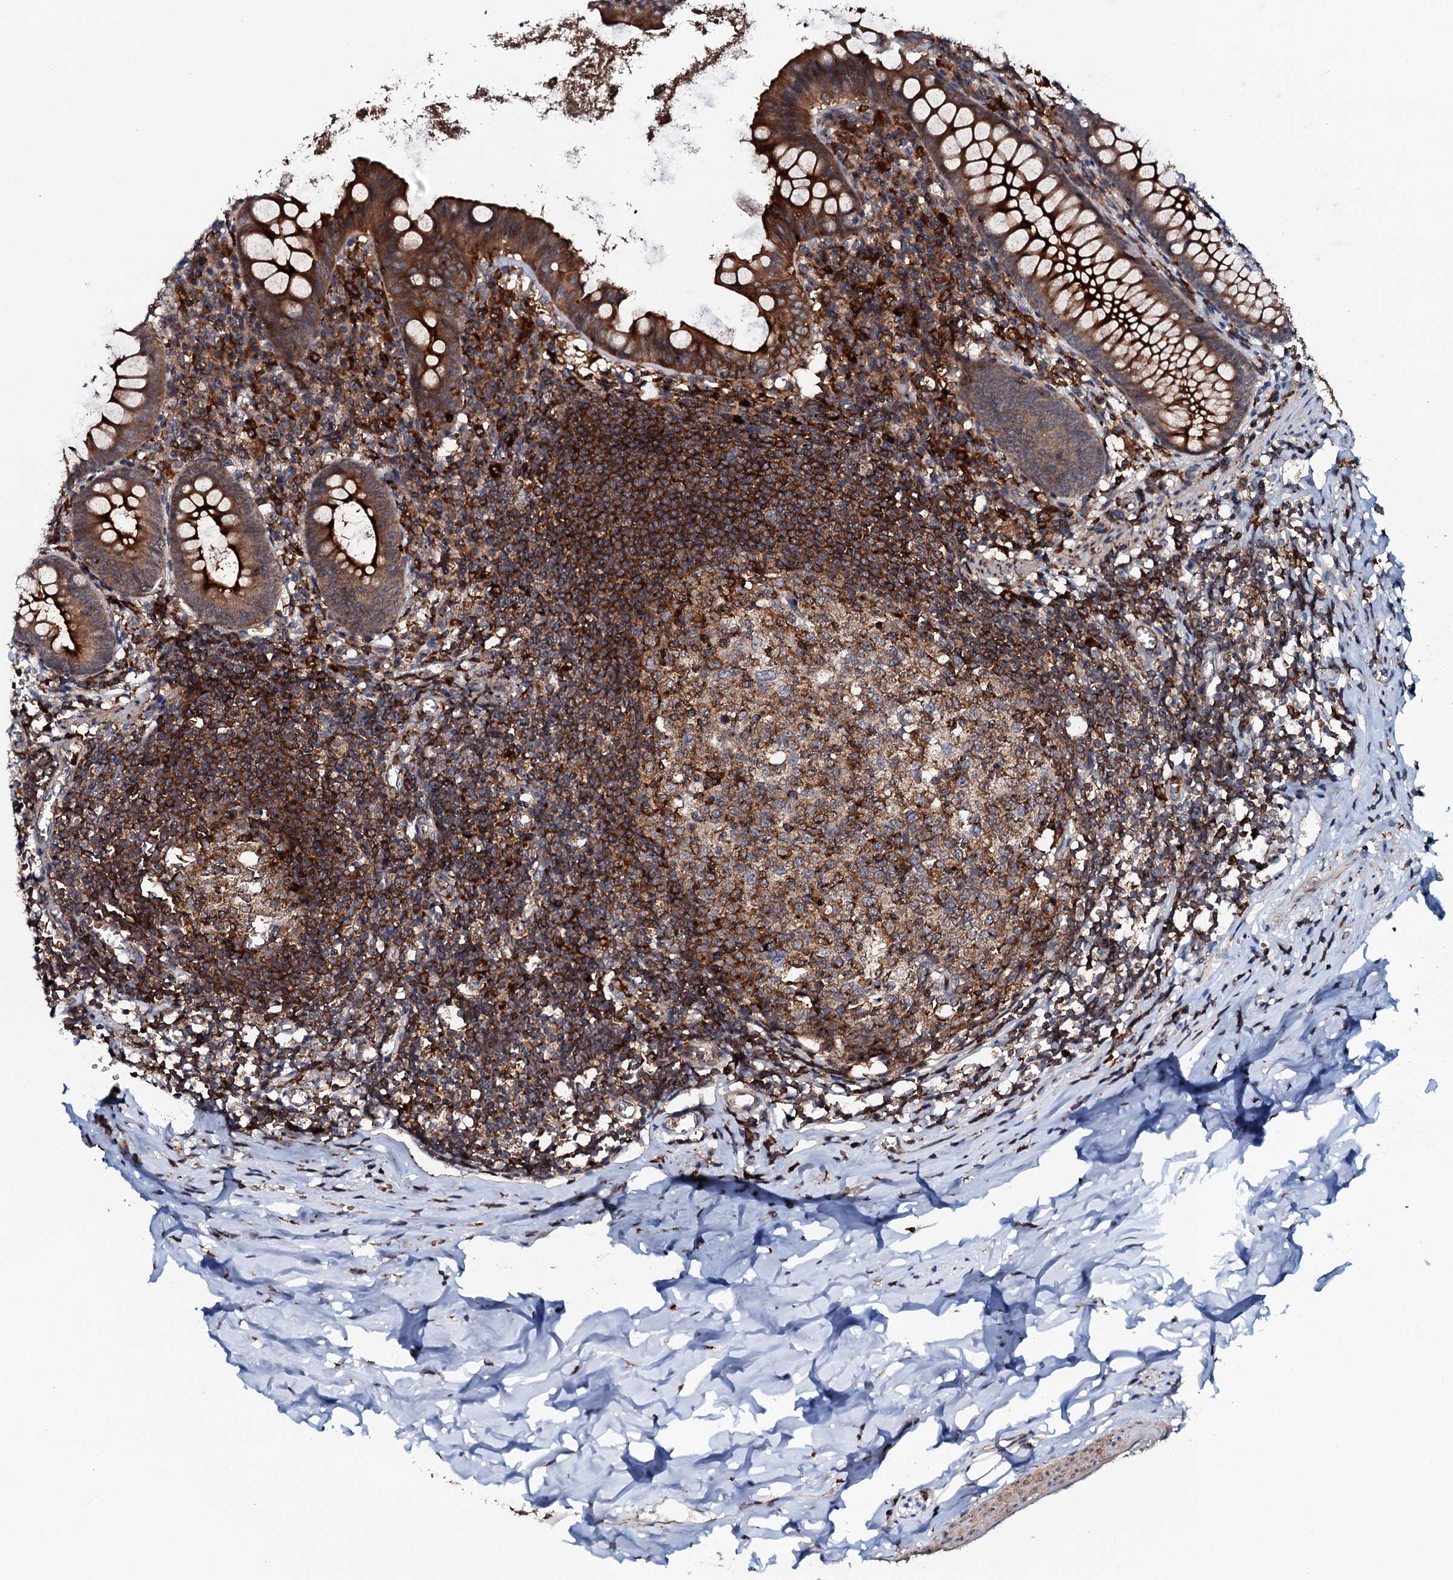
{"staining": {"intensity": "strong", "quantity": ">75%", "location": "cytoplasmic/membranous"}, "tissue": "appendix", "cell_type": "Glandular cells", "image_type": "normal", "snomed": [{"axis": "morphology", "description": "Normal tissue, NOS"}, {"axis": "topography", "description": "Appendix"}], "caption": "Immunohistochemistry (IHC) histopathology image of unremarkable appendix: human appendix stained using IHC exhibits high levels of strong protein expression localized specifically in the cytoplasmic/membranous of glandular cells, appearing as a cytoplasmic/membranous brown color.", "gene": "VAMP8", "patient": {"sex": "female", "age": 51}}